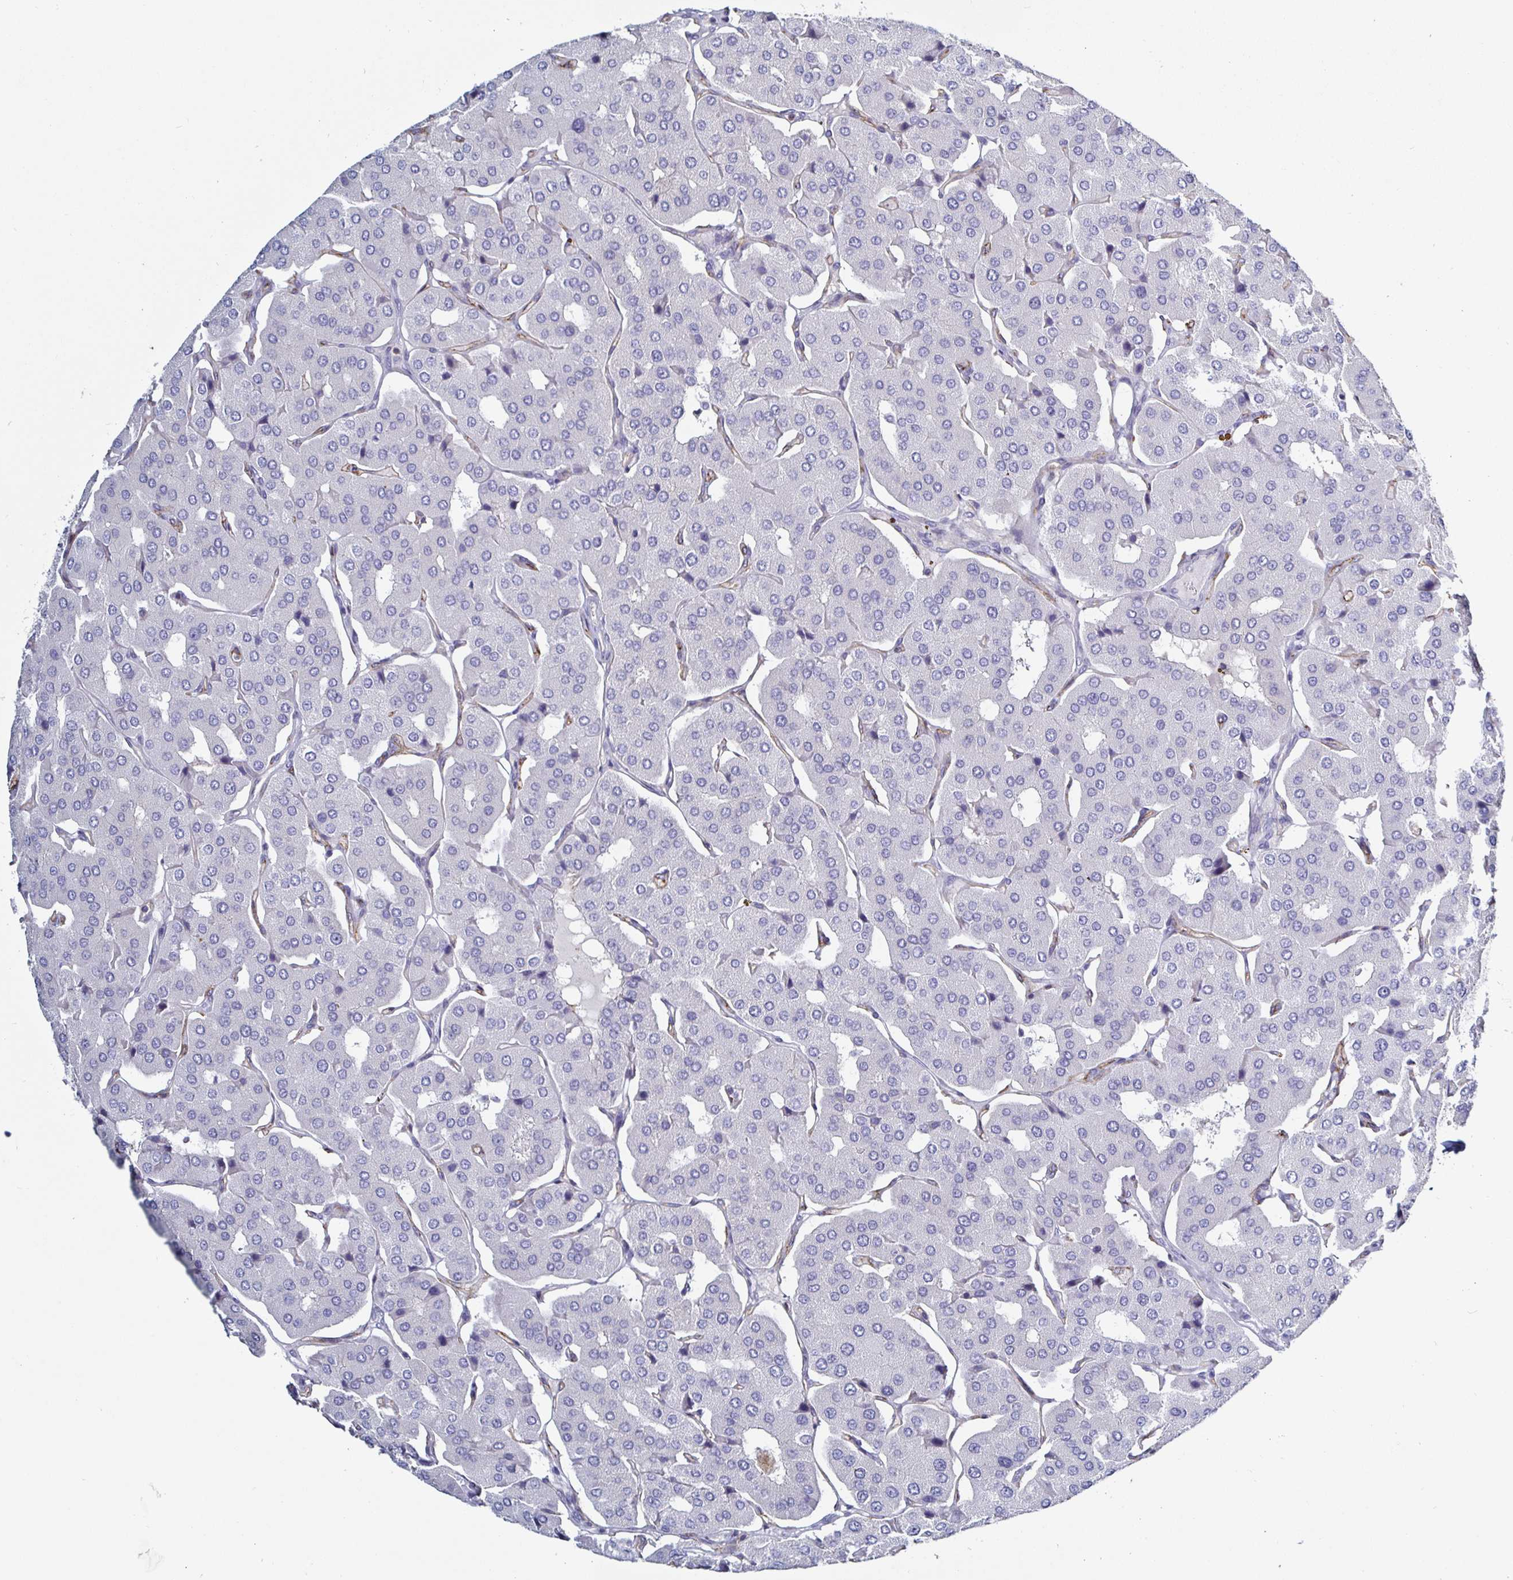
{"staining": {"intensity": "negative", "quantity": "none", "location": "none"}, "tissue": "parathyroid gland", "cell_type": "Glandular cells", "image_type": "normal", "snomed": [{"axis": "morphology", "description": "Normal tissue, NOS"}, {"axis": "morphology", "description": "Adenoma, NOS"}, {"axis": "topography", "description": "Parathyroid gland"}], "caption": "Immunohistochemistry of benign parathyroid gland reveals no positivity in glandular cells. (Stains: DAB immunohistochemistry (IHC) with hematoxylin counter stain, Microscopy: brightfield microscopy at high magnification).", "gene": "ACSBG2", "patient": {"sex": "female", "age": 86}}